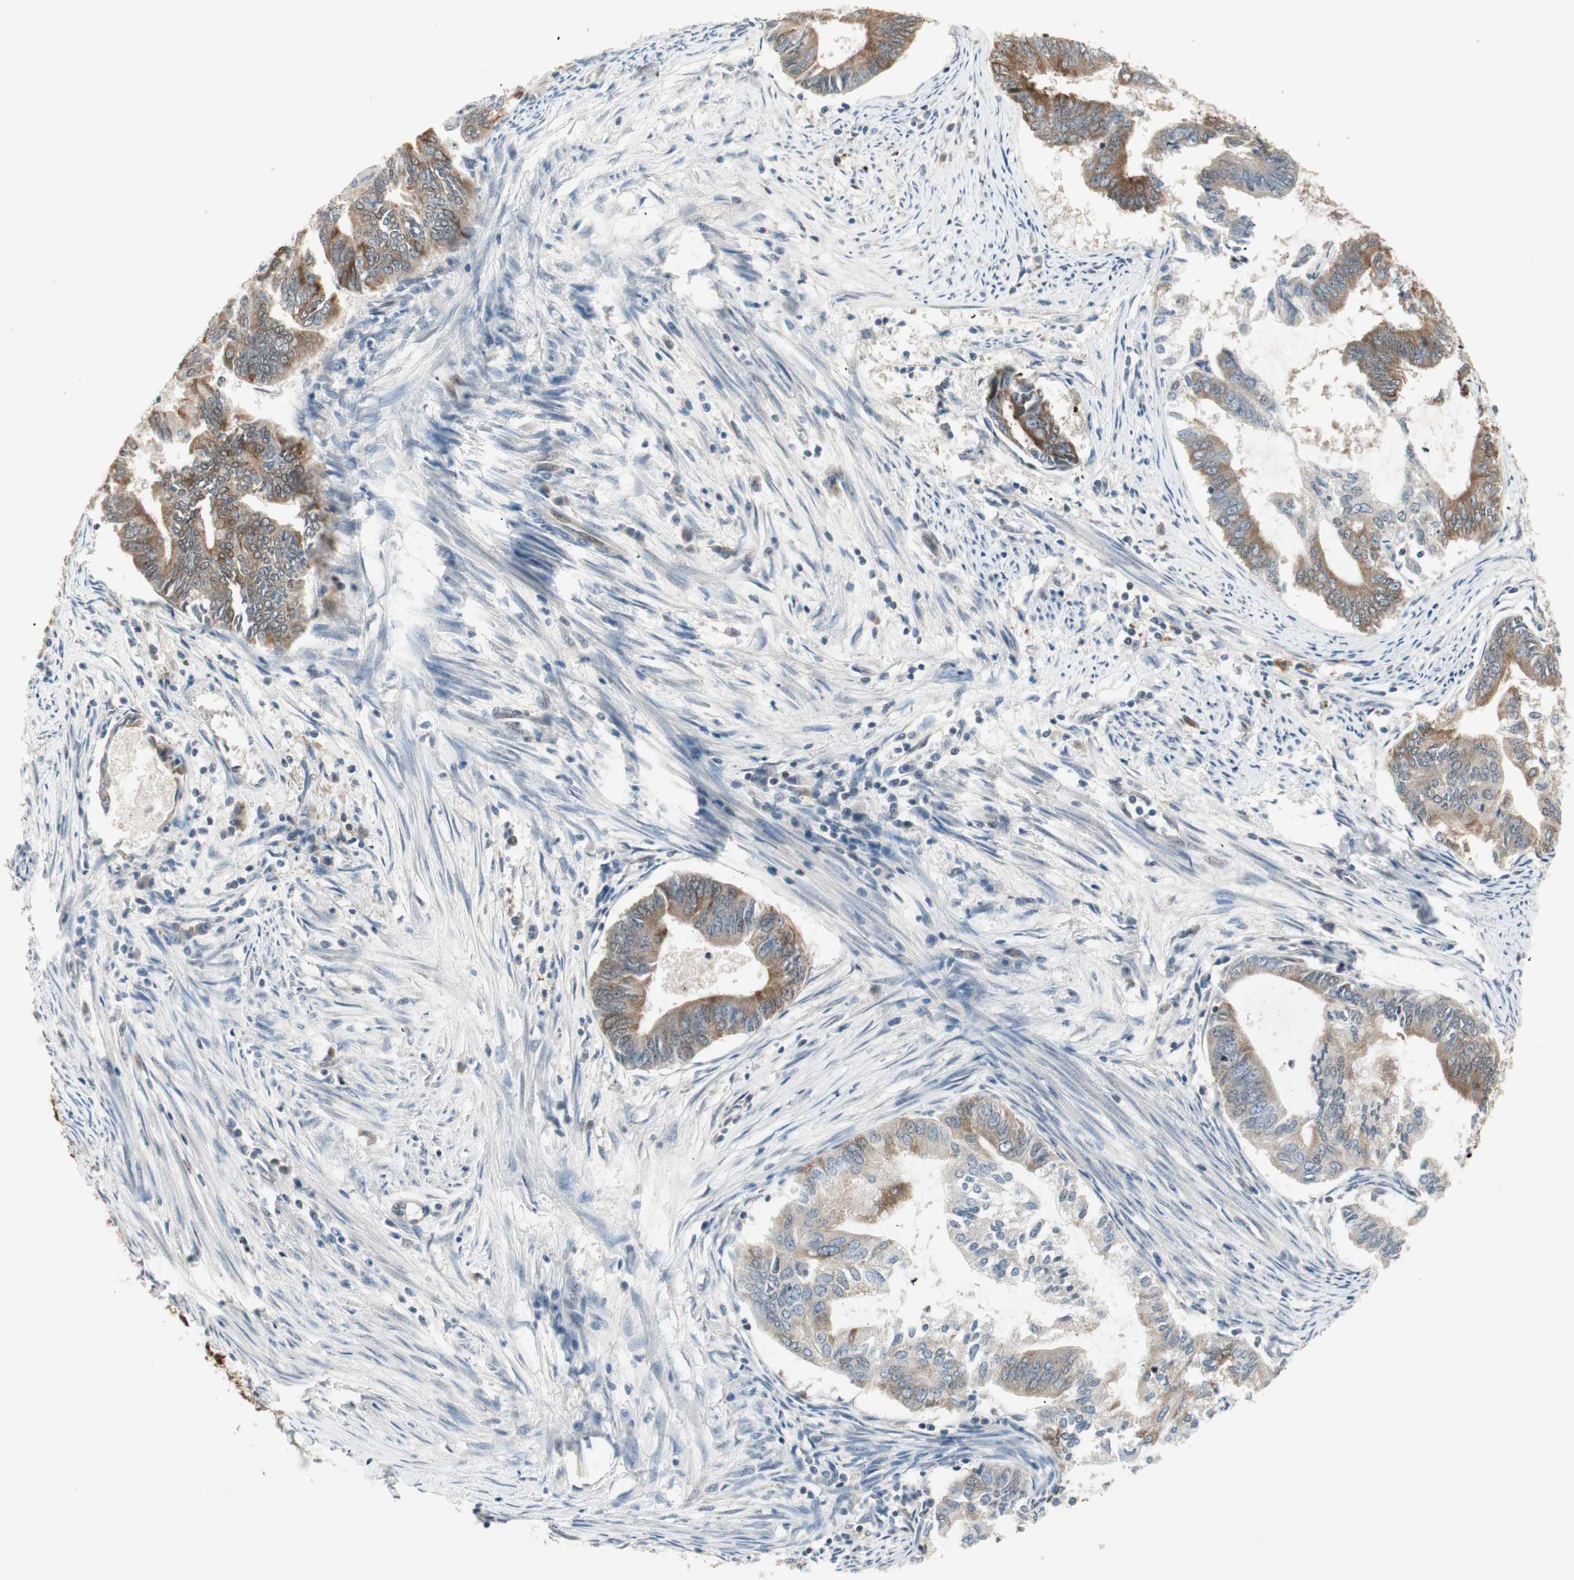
{"staining": {"intensity": "moderate", "quantity": "25%-75%", "location": "cytoplasmic/membranous"}, "tissue": "endometrial cancer", "cell_type": "Tumor cells", "image_type": "cancer", "snomed": [{"axis": "morphology", "description": "Adenocarcinoma, NOS"}, {"axis": "topography", "description": "Endometrium"}], "caption": "Brown immunohistochemical staining in adenocarcinoma (endometrial) exhibits moderate cytoplasmic/membranous staining in about 25%-75% of tumor cells.", "gene": "ACSL5", "patient": {"sex": "female", "age": 86}}